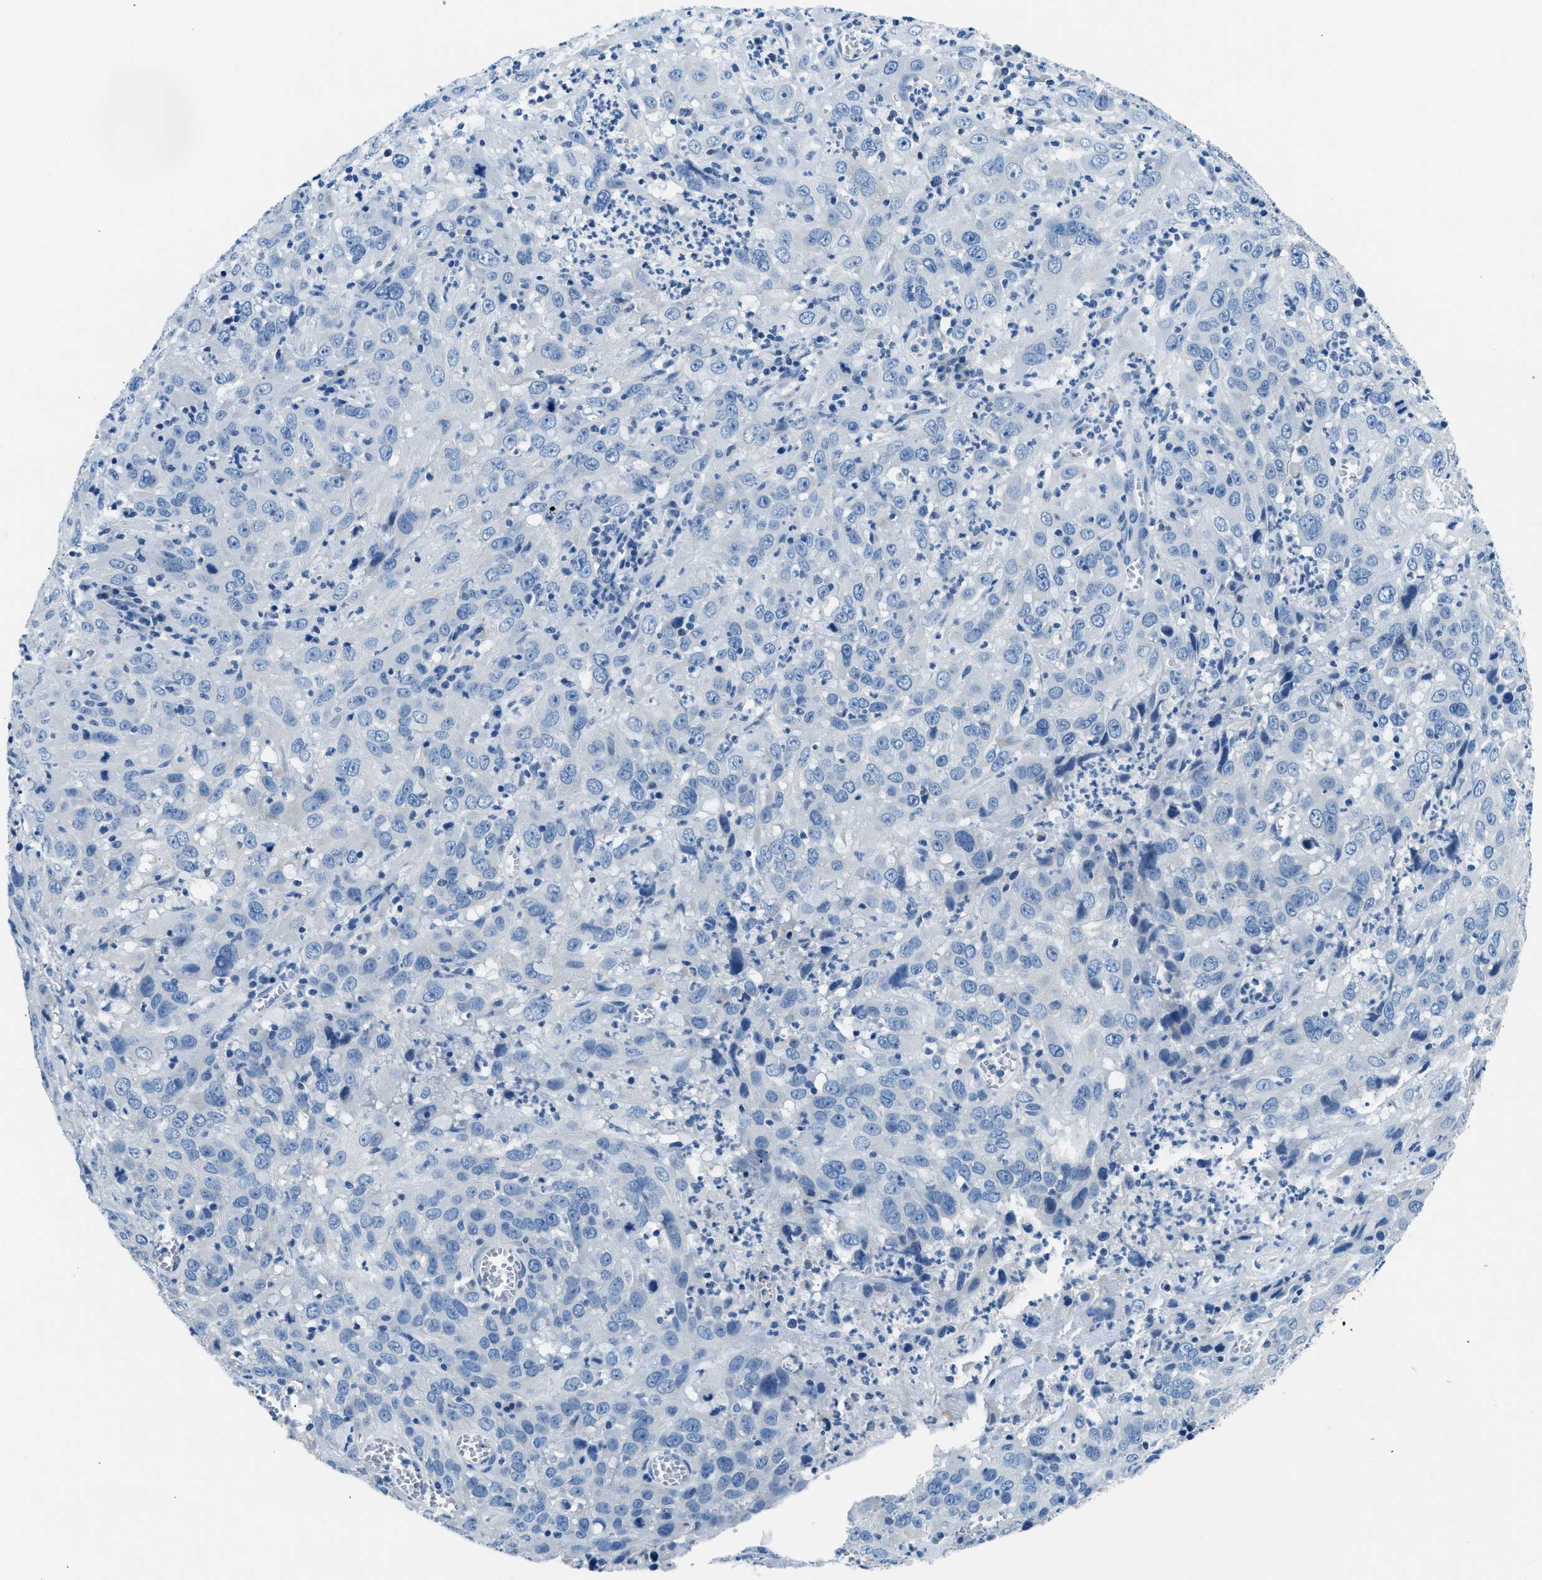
{"staining": {"intensity": "negative", "quantity": "none", "location": "none"}, "tissue": "cervical cancer", "cell_type": "Tumor cells", "image_type": "cancer", "snomed": [{"axis": "morphology", "description": "Squamous cell carcinoma, NOS"}, {"axis": "topography", "description": "Cervix"}], "caption": "The immunohistochemistry (IHC) image has no significant positivity in tumor cells of squamous cell carcinoma (cervical) tissue. Brightfield microscopy of immunohistochemistry (IHC) stained with DAB (3,3'-diaminobenzidine) (brown) and hematoxylin (blue), captured at high magnification.", "gene": "CLDN18", "patient": {"sex": "female", "age": 32}}